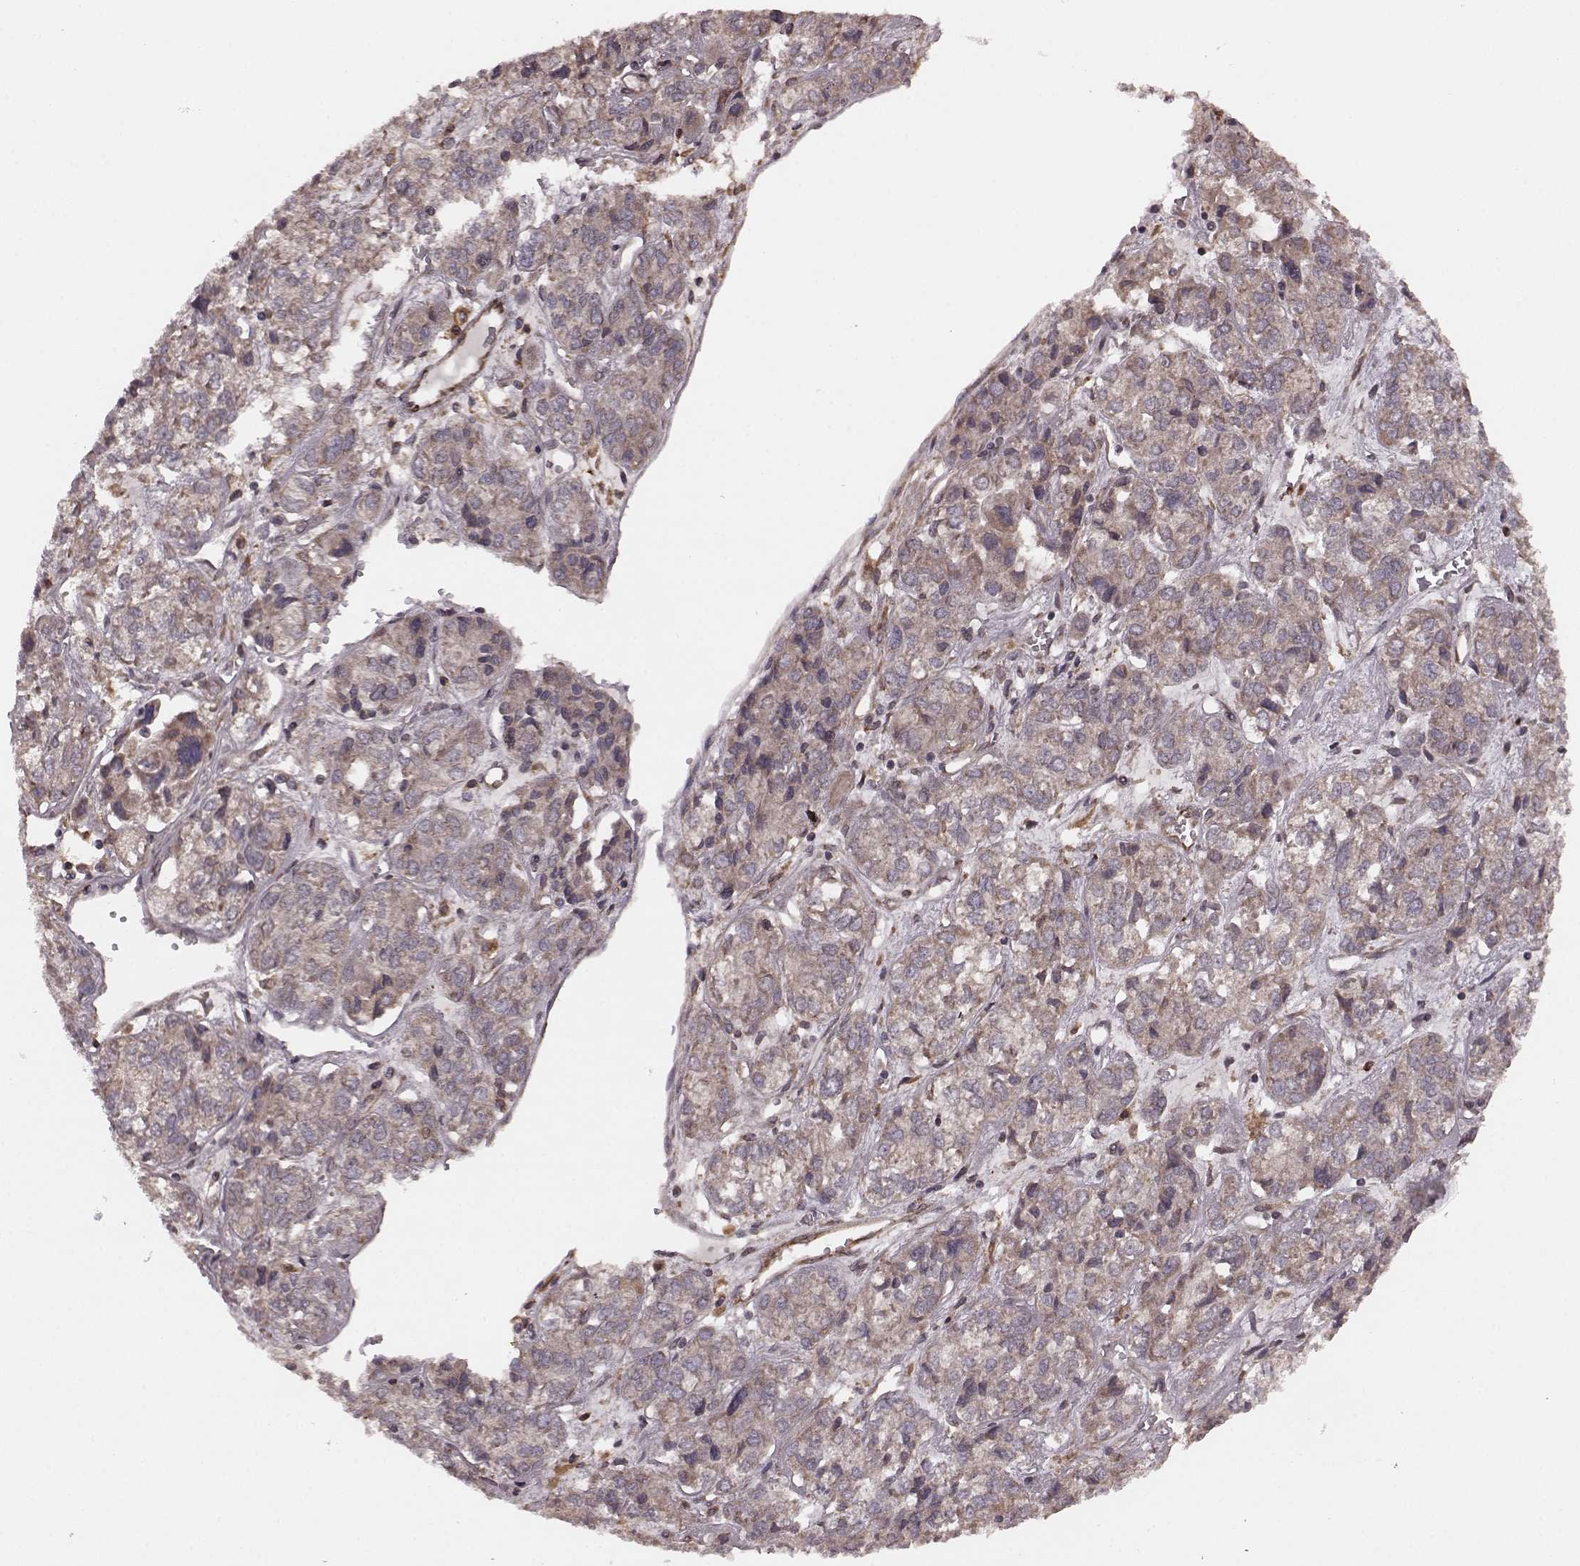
{"staining": {"intensity": "weak", "quantity": ">75%", "location": "cytoplasmic/membranous"}, "tissue": "ovarian cancer", "cell_type": "Tumor cells", "image_type": "cancer", "snomed": [{"axis": "morphology", "description": "Carcinoma, endometroid"}, {"axis": "topography", "description": "Ovary"}], "caption": "About >75% of tumor cells in human ovarian endometroid carcinoma demonstrate weak cytoplasmic/membranous protein positivity as visualized by brown immunohistochemical staining.", "gene": "AGPAT1", "patient": {"sex": "female", "age": 64}}